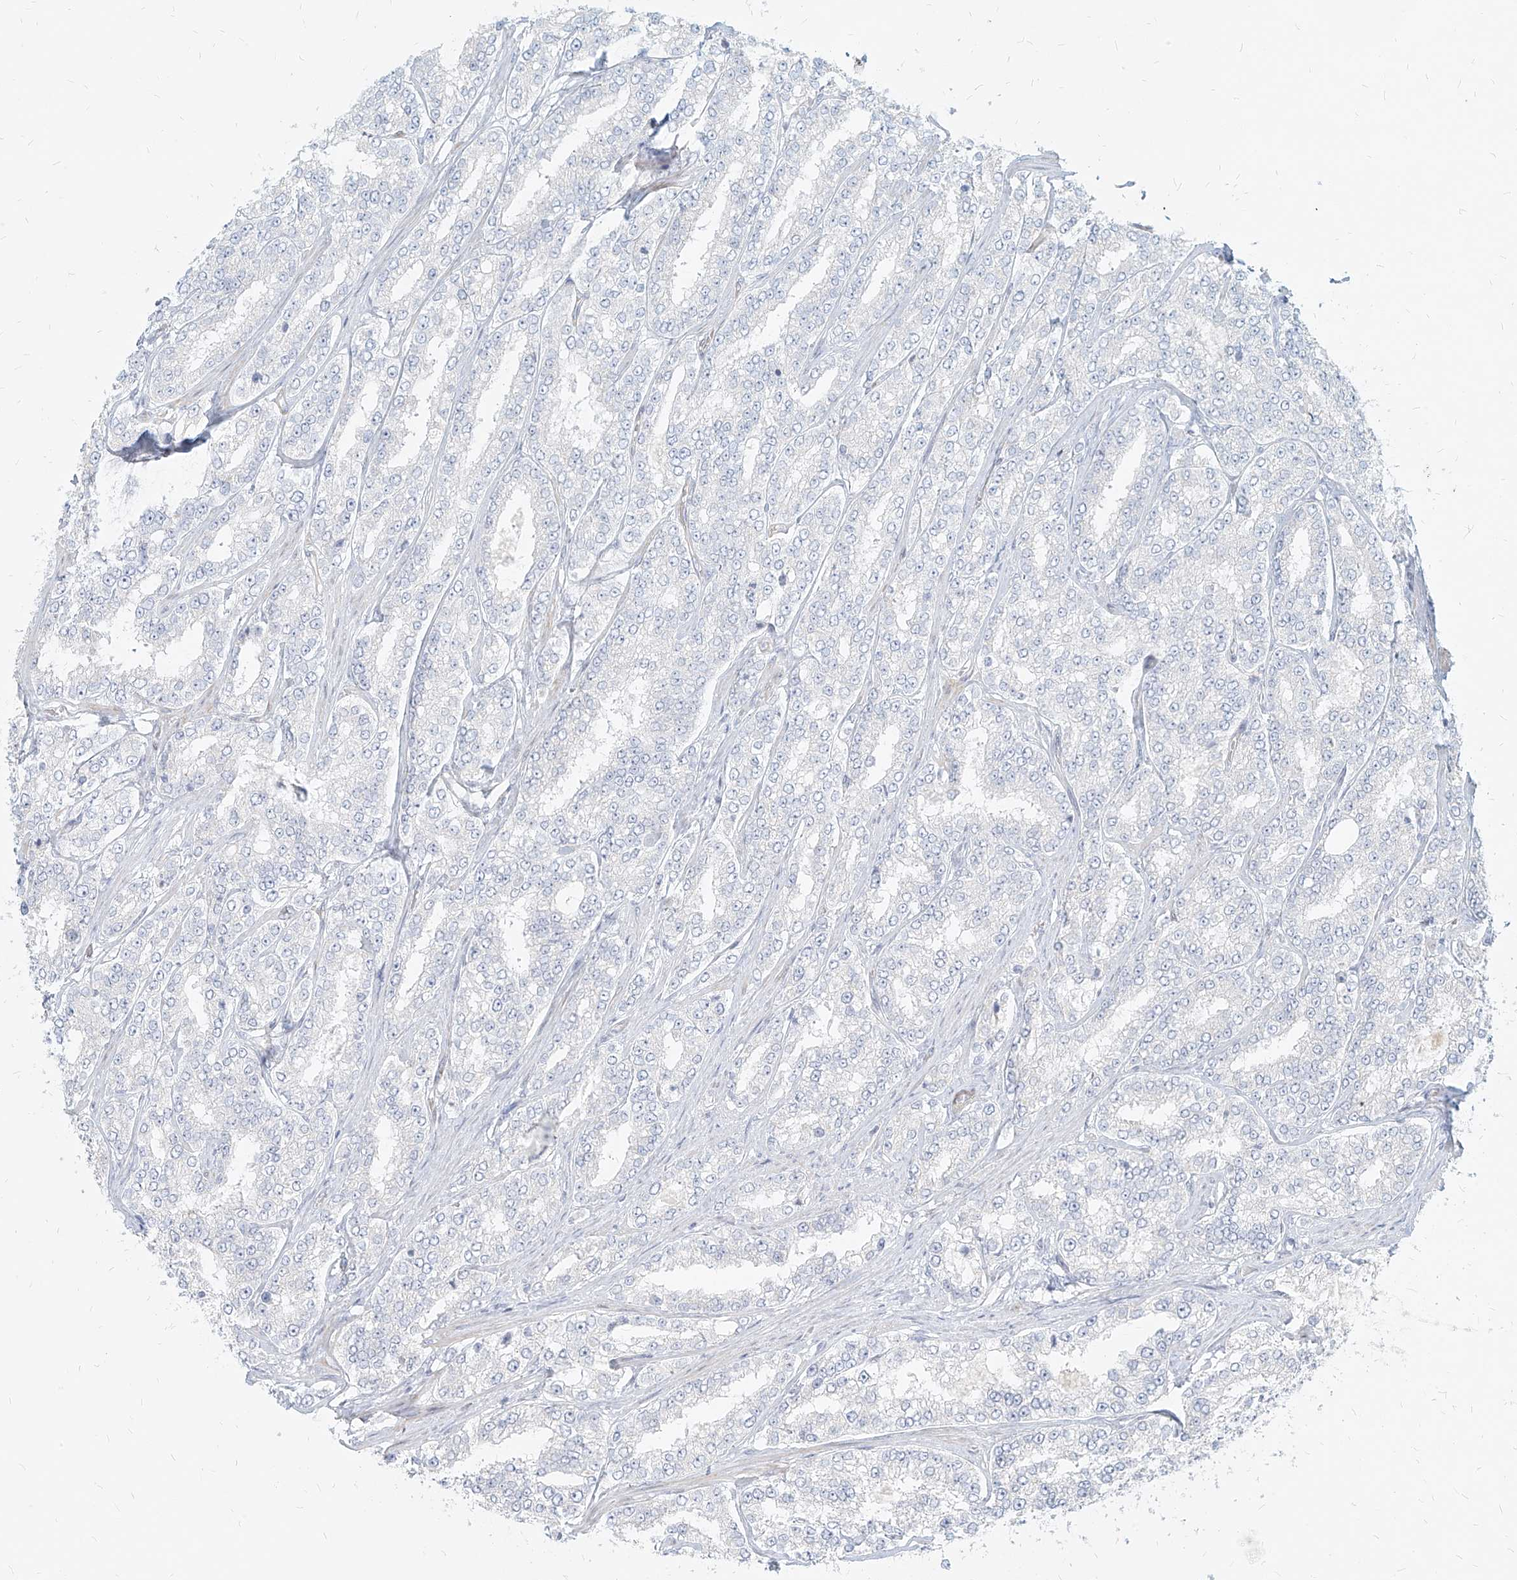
{"staining": {"intensity": "negative", "quantity": "none", "location": "none"}, "tissue": "prostate cancer", "cell_type": "Tumor cells", "image_type": "cancer", "snomed": [{"axis": "morphology", "description": "Normal tissue, NOS"}, {"axis": "morphology", "description": "Adenocarcinoma, High grade"}, {"axis": "topography", "description": "Prostate"}], "caption": "Histopathology image shows no protein staining in tumor cells of prostate high-grade adenocarcinoma tissue.", "gene": "ITPKB", "patient": {"sex": "male", "age": 83}}